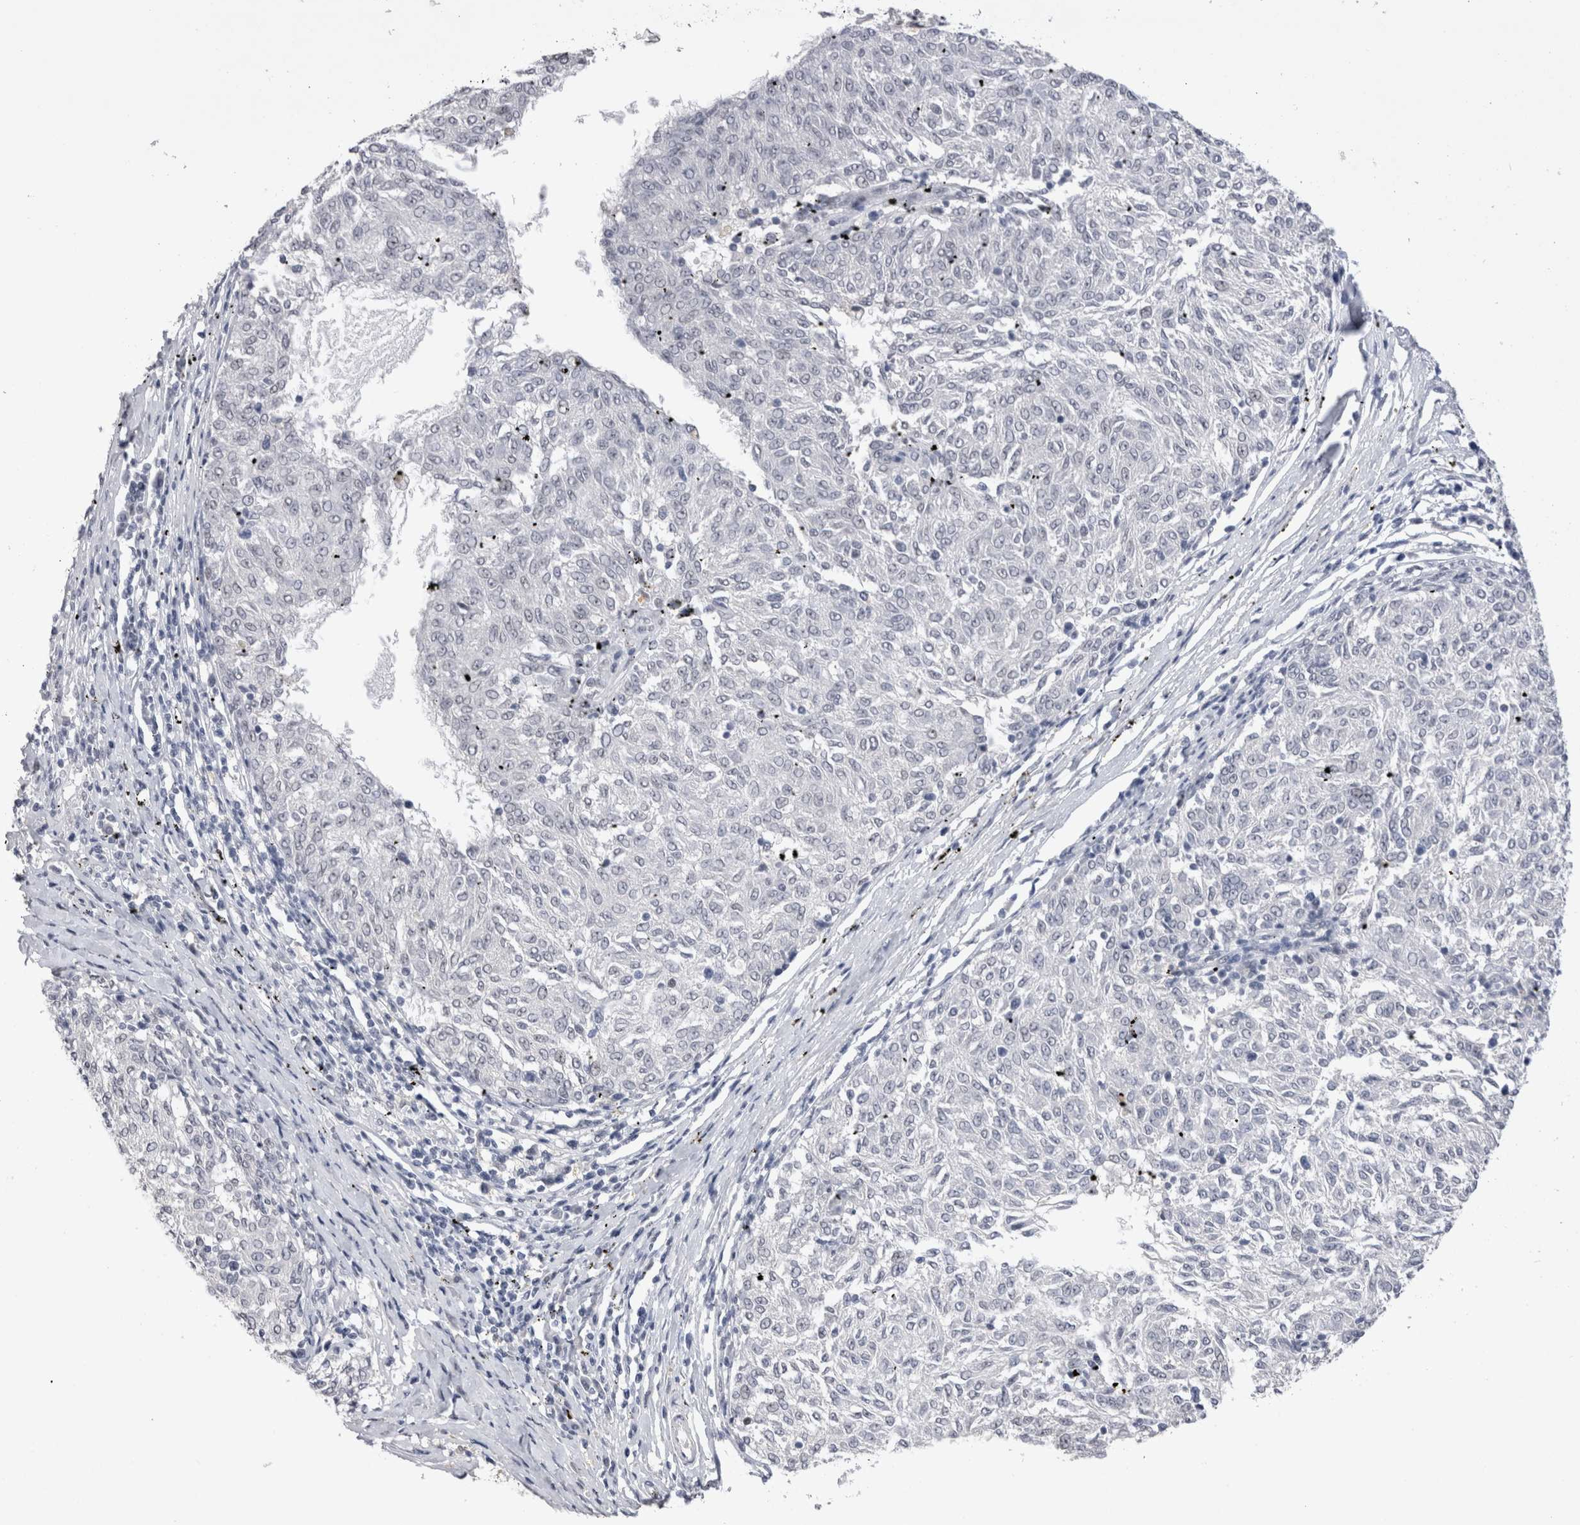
{"staining": {"intensity": "negative", "quantity": "none", "location": "none"}, "tissue": "melanoma", "cell_type": "Tumor cells", "image_type": "cancer", "snomed": [{"axis": "morphology", "description": "Malignant melanoma, NOS"}, {"axis": "topography", "description": "Skin"}], "caption": "Immunohistochemistry (IHC) image of neoplastic tissue: melanoma stained with DAB (3,3'-diaminobenzidine) reveals no significant protein expression in tumor cells.", "gene": "RBM6", "patient": {"sex": "female", "age": 72}}